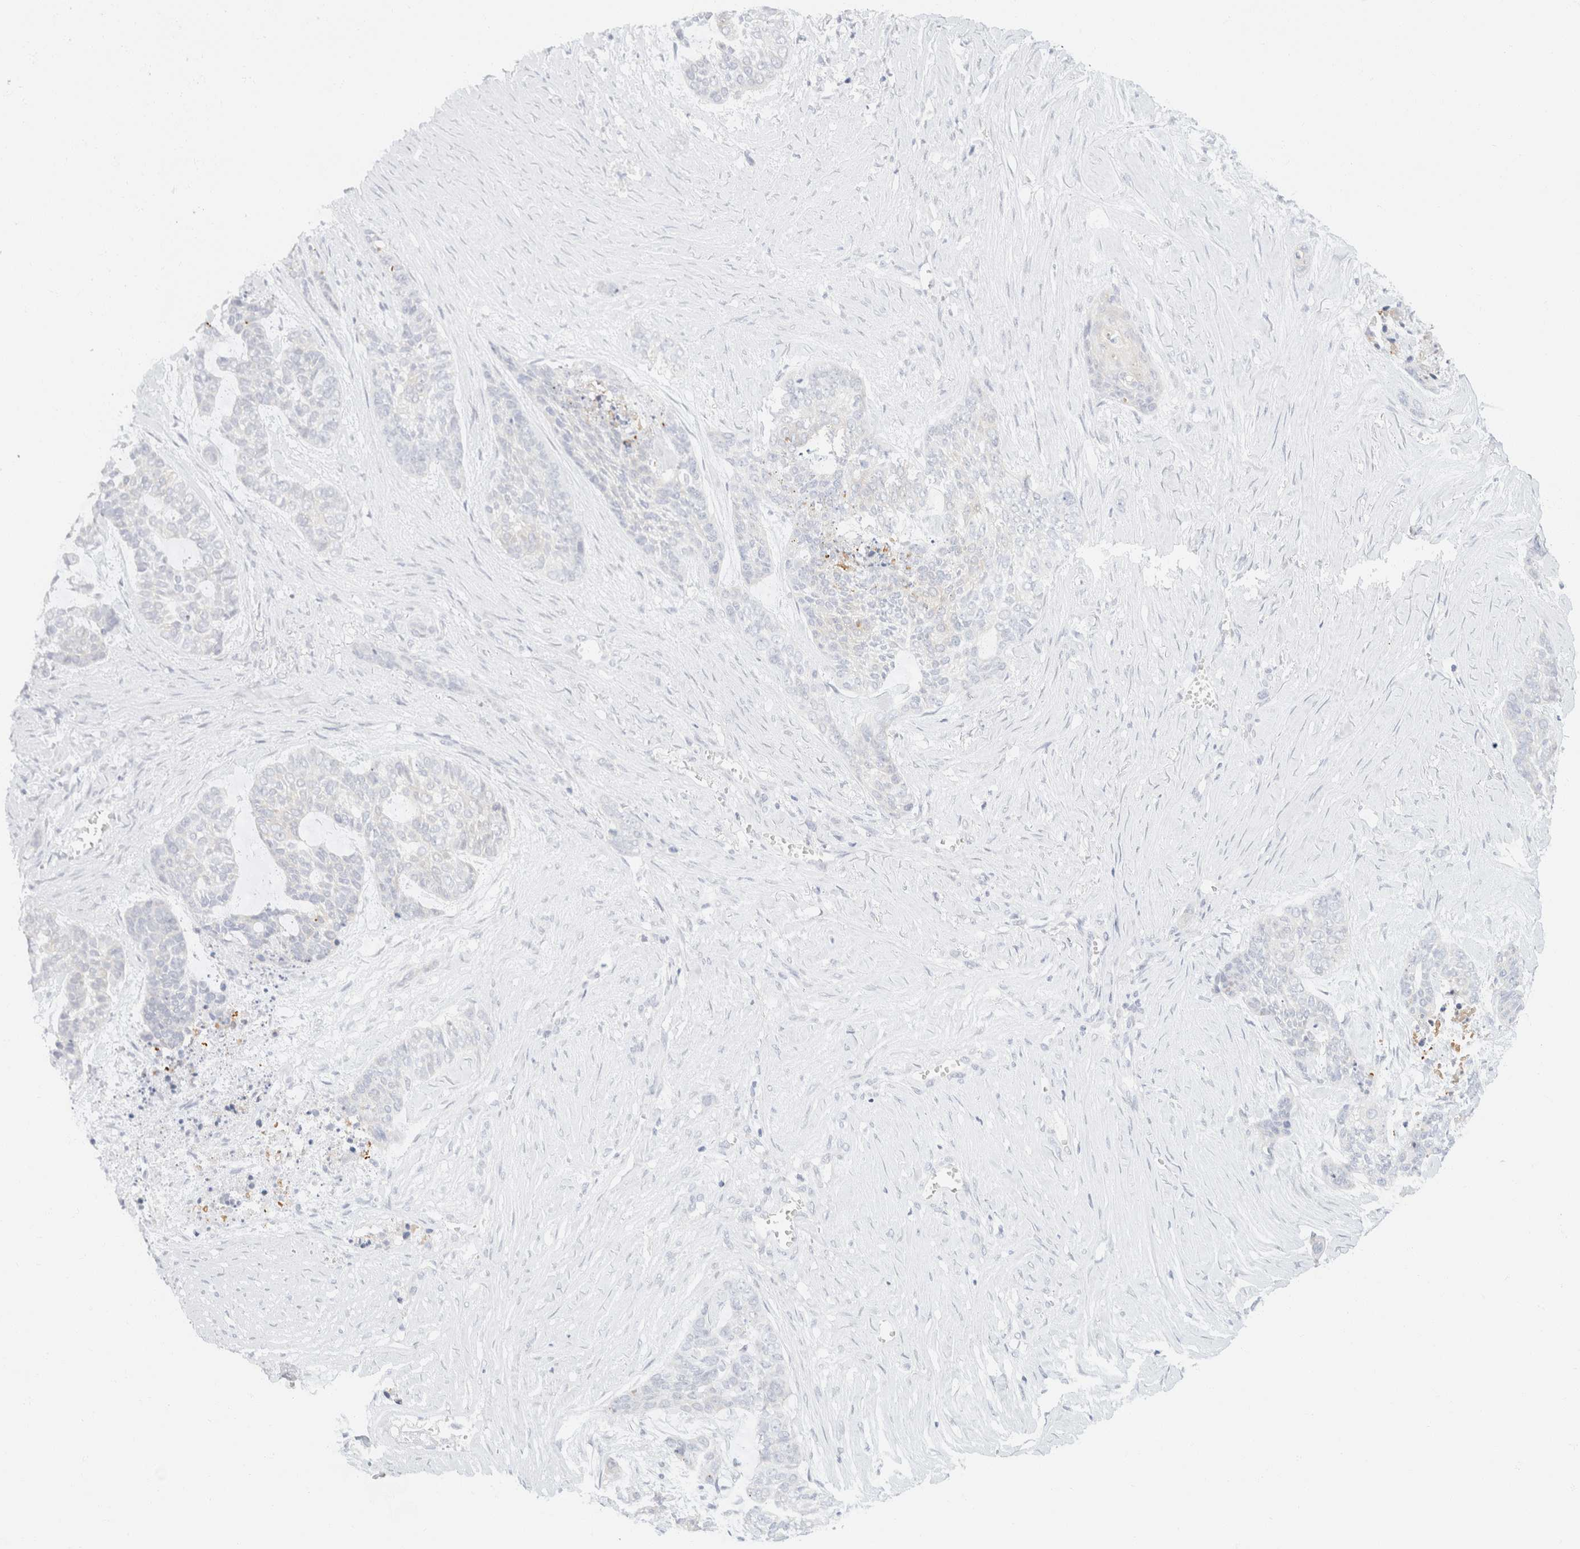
{"staining": {"intensity": "negative", "quantity": "none", "location": "none"}, "tissue": "skin cancer", "cell_type": "Tumor cells", "image_type": "cancer", "snomed": [{"axis": "morphology", "description": "Basal cell carcinoma"}, {"axis": "topography", "description": "Skin"}], "caption": "IHC photomicrograph of basal cell carcinoma (skin) stained for a protein (brown), which demonstrates no positivity in tumor cells. (IHC, brightfield microscopy, high magnification).", "gene": "KRT20", "patient": {"sex": "female", "age": 64}}